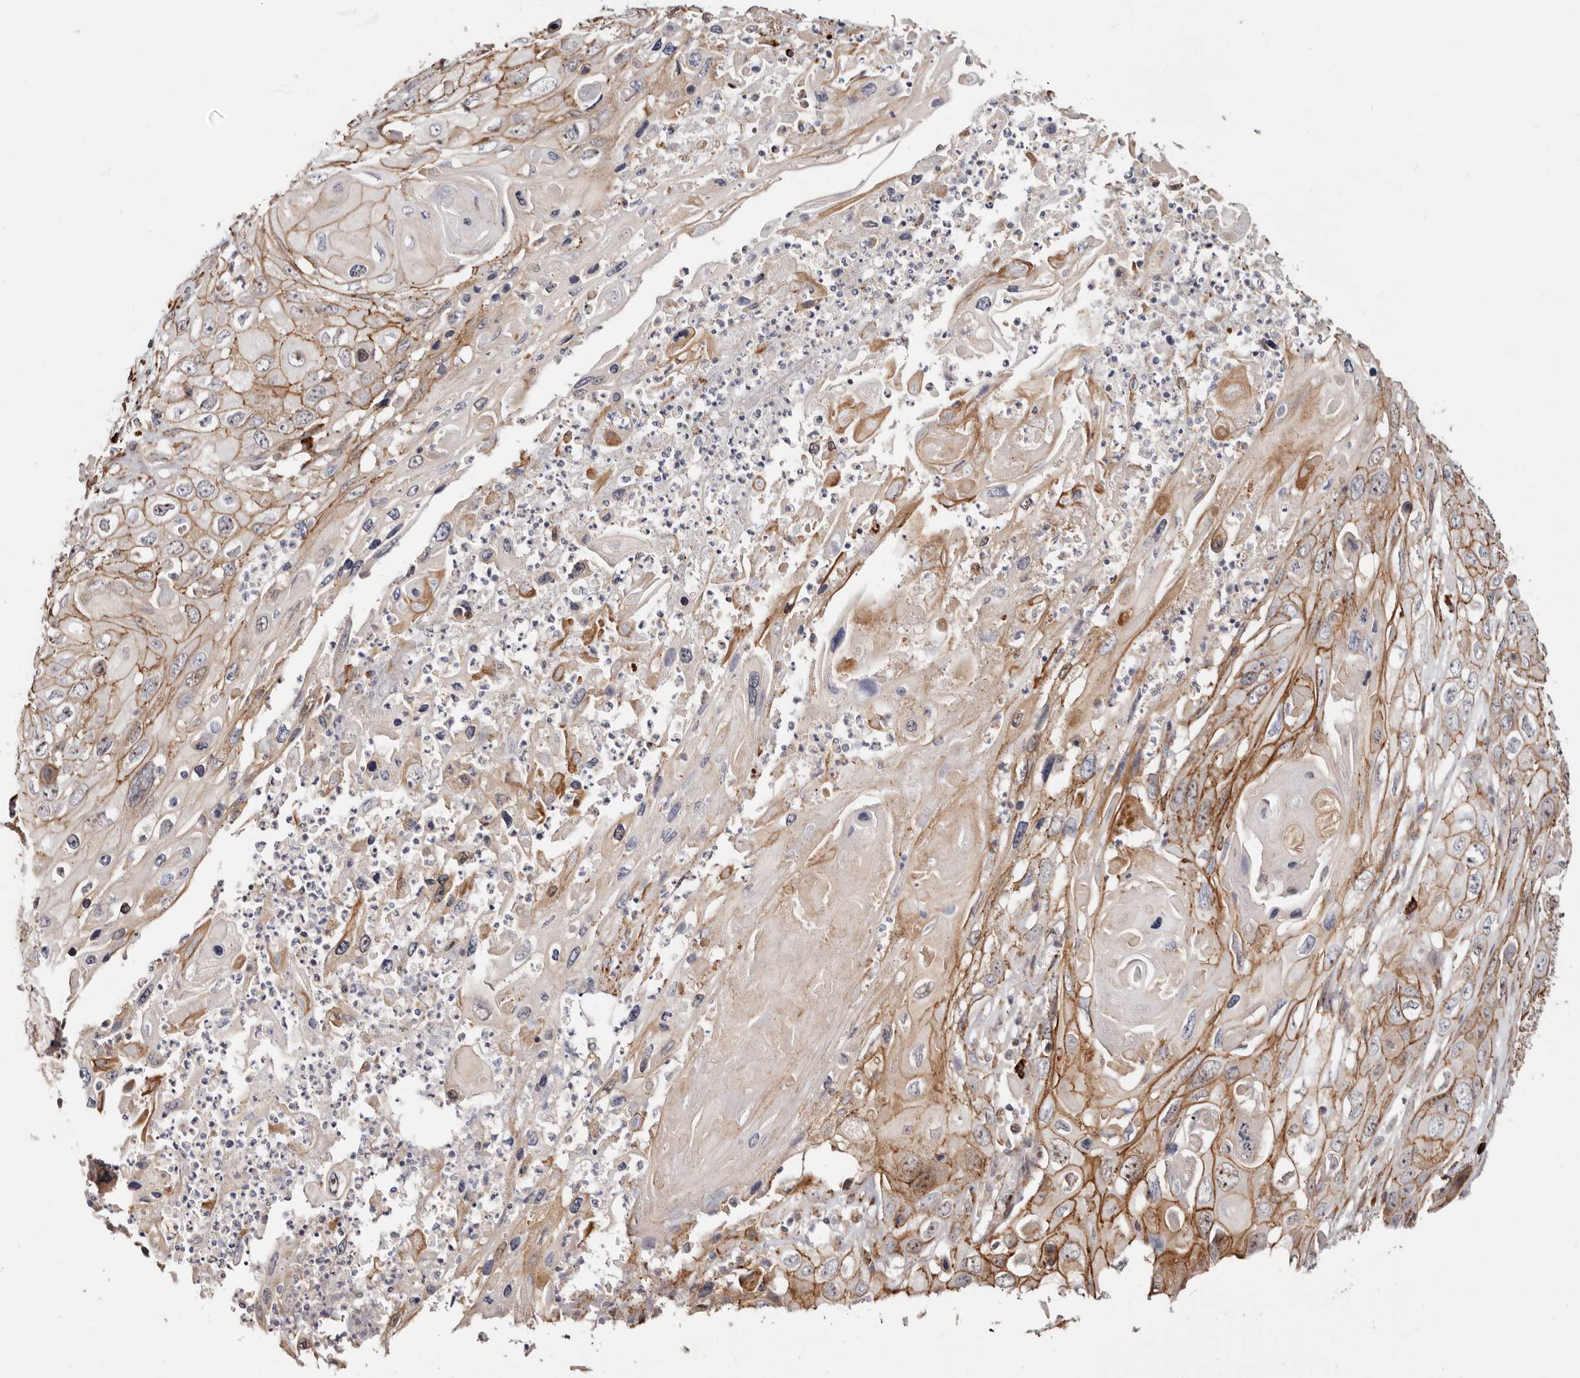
{"staining": {"intensity": "strong", "quantity": ">75%", "location": "cytoplasmic/membranous"}, "tissue": "skin cancer", "cell_type": "Tumor cells", "image_type": "cancer", "snomed": [{"axis": "morphology", "description": "Squamous cell carcinoma, NOS"}, {"axis": "topography", "description": "Skin"}], "caption": "Brown immunohistochemical staining in human skin cancer (squamous cell carcinoma) demonstrates strong cytoplasmic/membranous staining in about >75% of tumor cells.", "gene": "CTNNB1", "patient": {"sex": "male", "age": 55}}